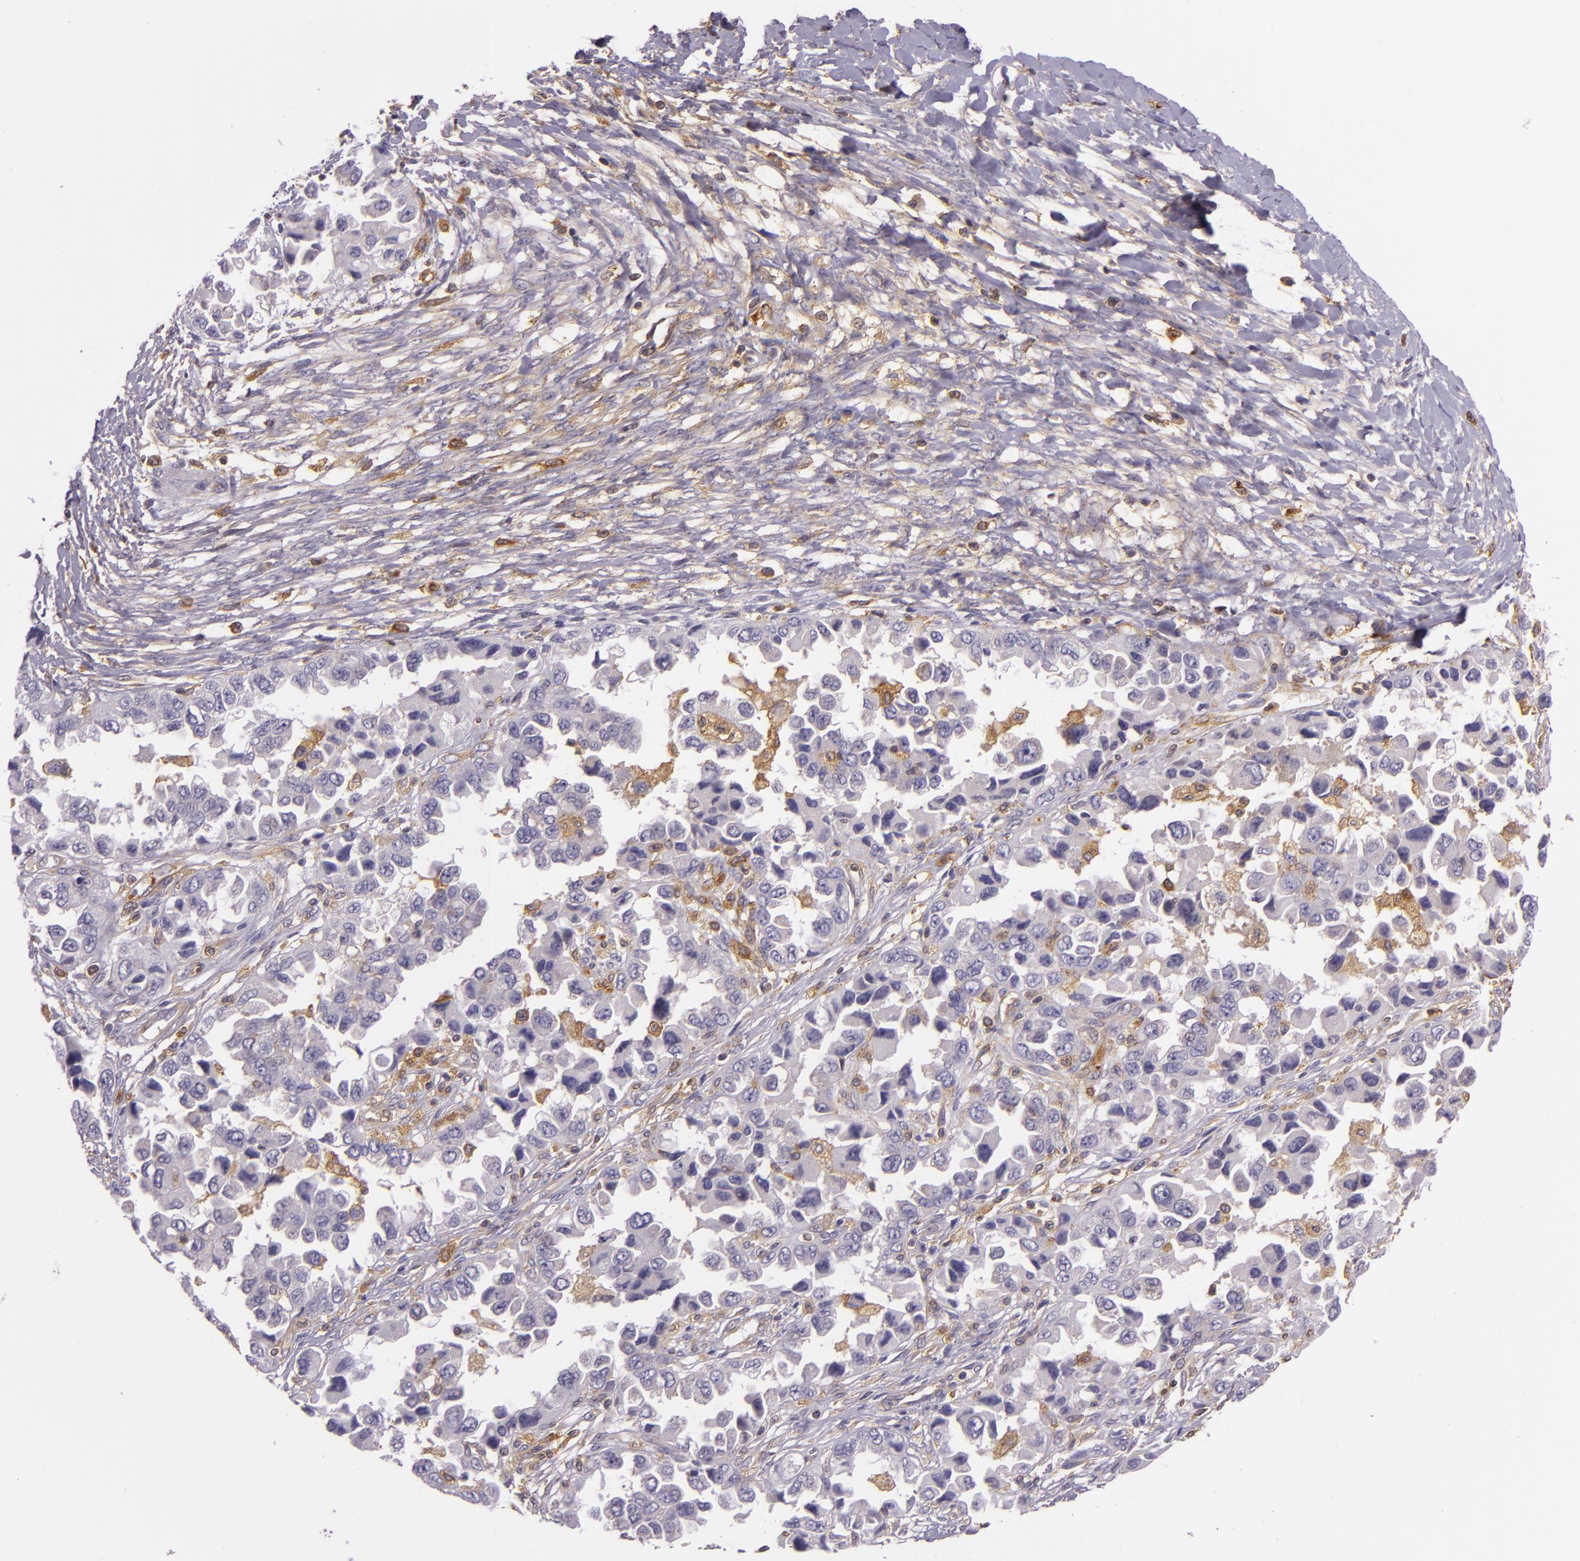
{"staining": {"intensity": "negative", "quantity": "none", "location": "none"}, "tissue": "ovarian cancer", "cell_type": "Tumor cells", "image_type": "cancer", "snomed": [{"axis": "morphology", "description": "Cystadenocarcinoma, serous, NOS"}, {"axis": "topography", "description": "Ovary"}], "caption": "Tumor cells show no significant protein positivity in serous cystadenocarcinoma (ovarian).", "gene": "TLN1", "patient": {"sex": "female", "age": 84}}